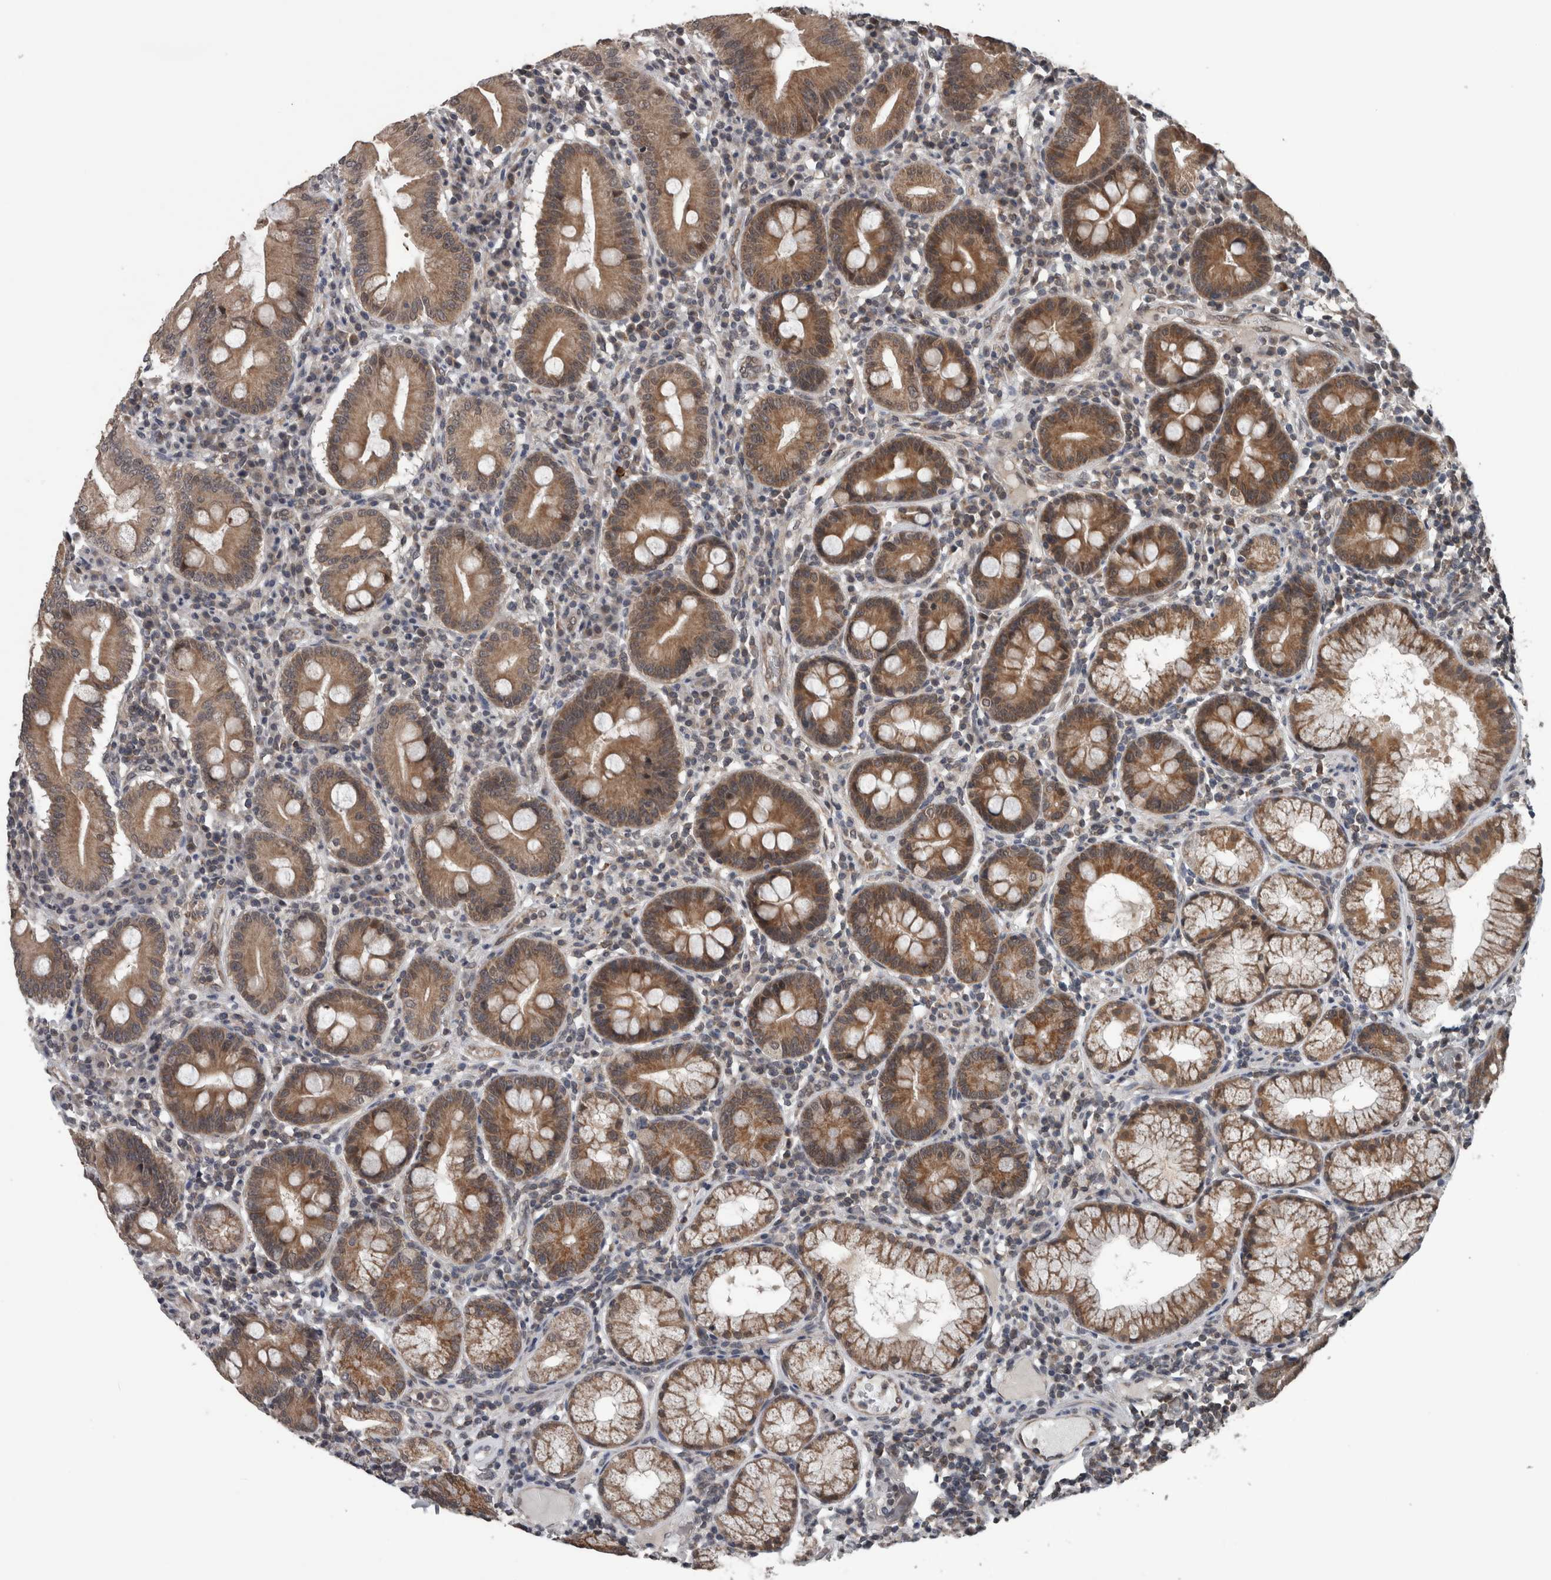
{"staining": {"intensity": "strong", "quantity": ">75%", "location": "cytoplasmic/membranous"}, "tissue": "duodenum", "cell_type": "Glandular cells", "image_type": "normal", "snomed": [{"axis": "morphology", "description": "Normal tissue, NOS"}, {"axis": "topography", "description": "Duodenum"}], "caption": "DAB immunohistochemical staining of normal human duodenum demonstrates strong cytoplasmic/membranous protein staining in approximately >75% of glandular cells.", "gene": "ENY2", "patient": {"sex": "male", "age": 50}}